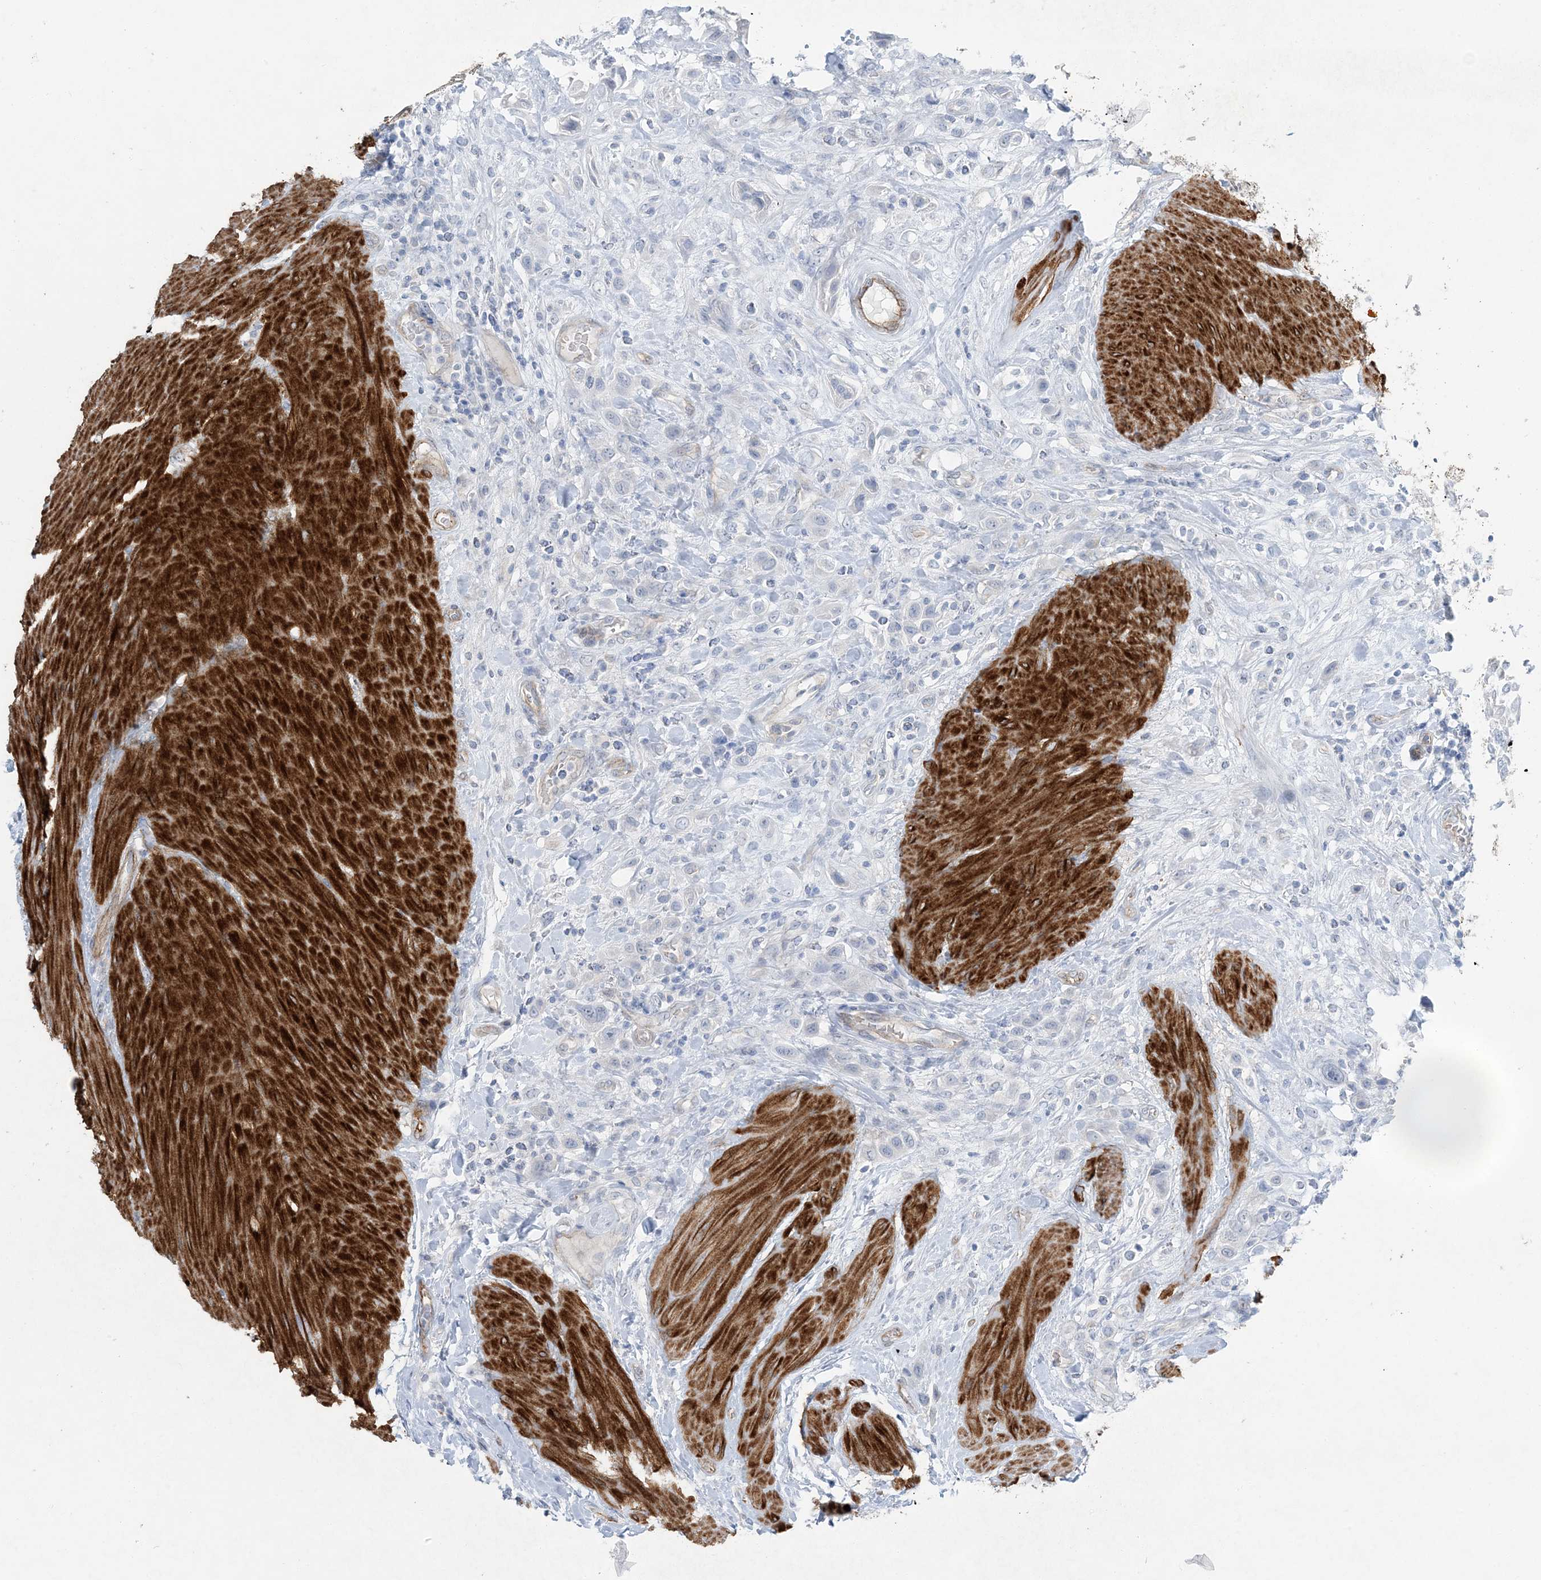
{"staining": {"intensity": "negative", "quantity": "none", "location": "none"}, "tissue": "urothelial cancer", "cell_type": "Tumor cells", "image_type": "cancer", "snomed": [{"axis": "morphology", "description": "Urothelial carcinoma, High grade"}, {"axis": "topography", "description": "Urinary bladder"}], "caption": "This image is of urothelial carcinoma (high-grade) stained with immunohistochemistry (IHC) to label a protein in brown with the nuclei are counter-stained blue. There is no expression in tumor cells.", "gene": "PGM5", "patient": {"sex": "male", "age": 50}}